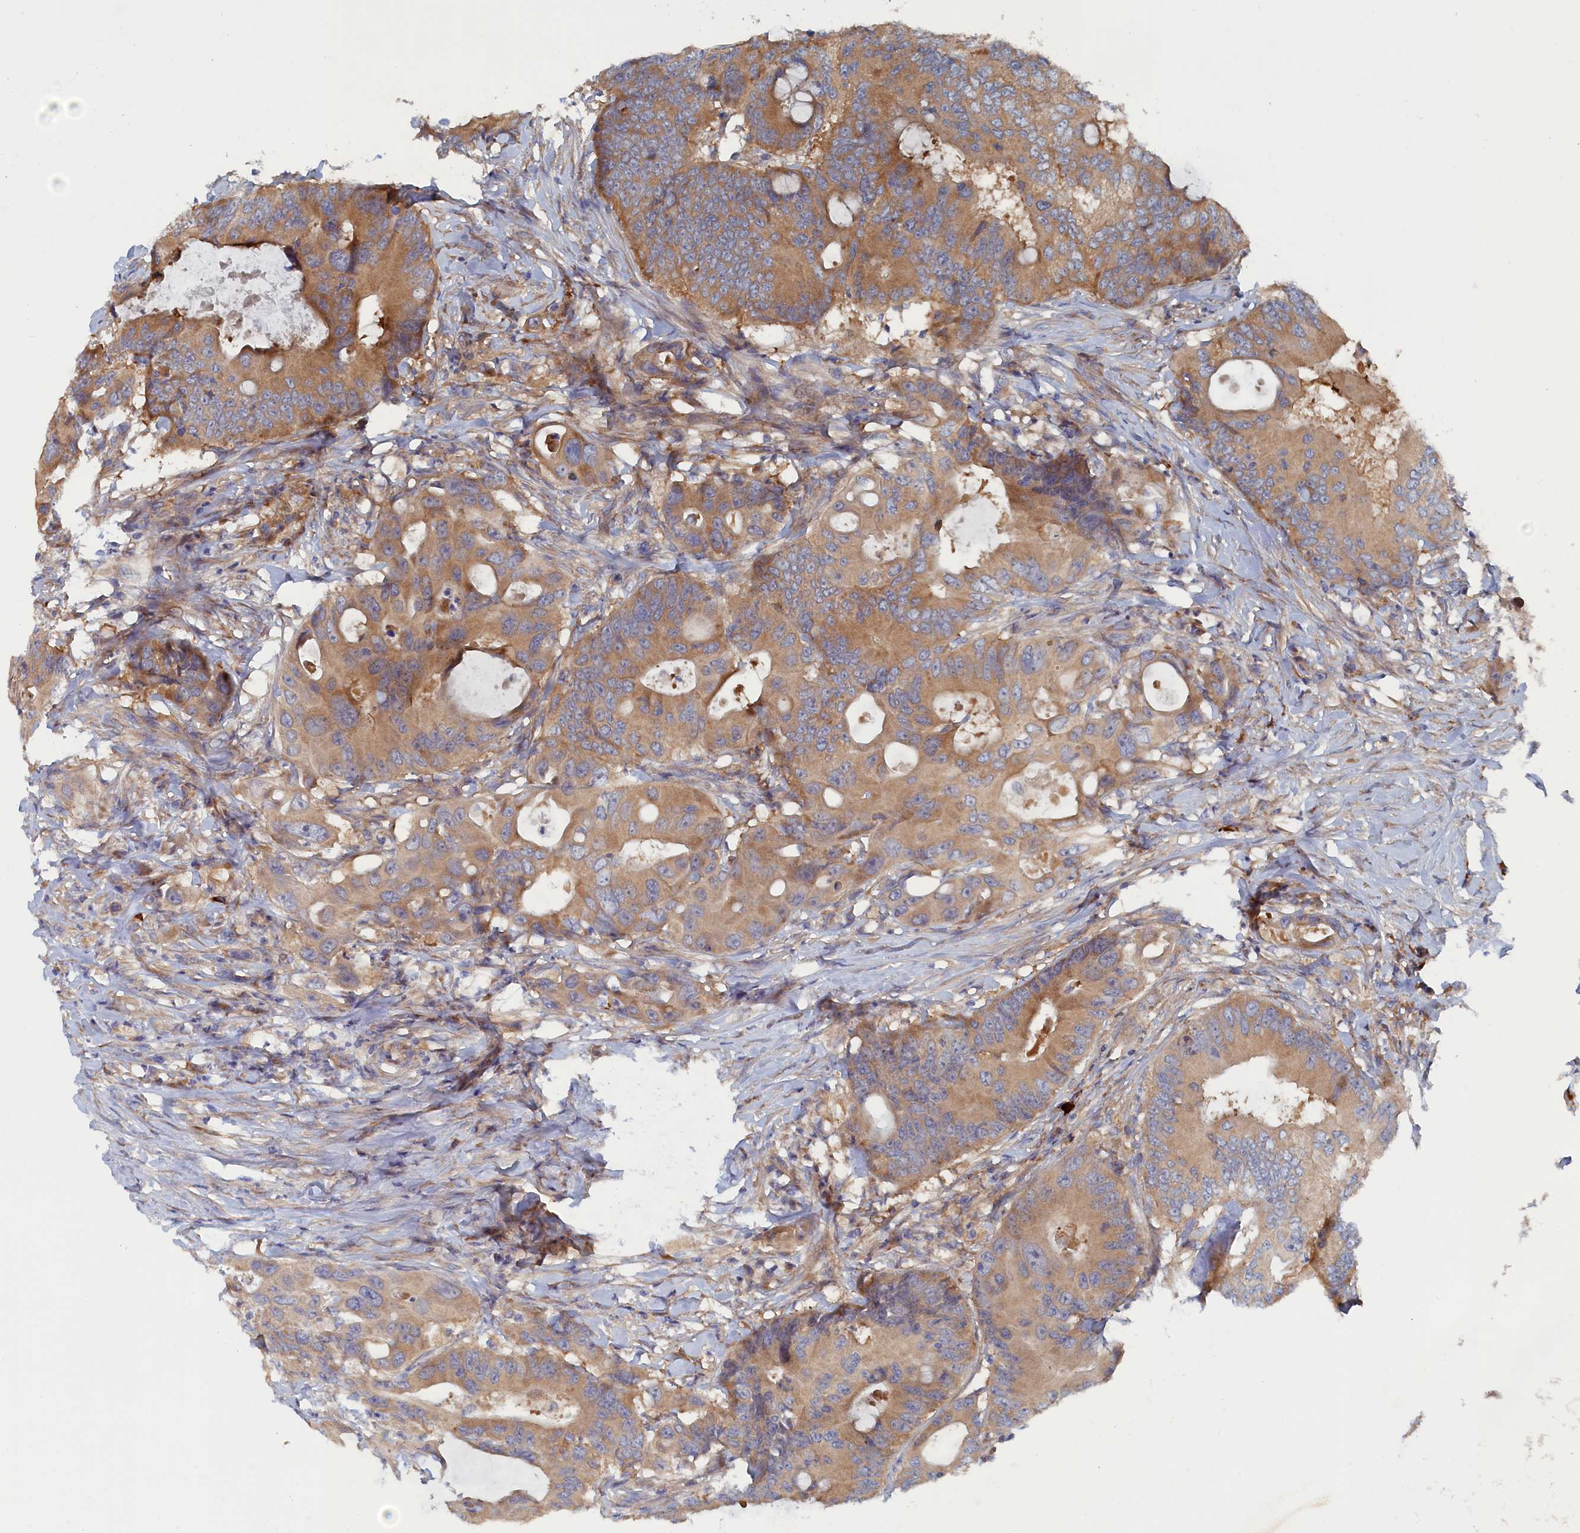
{"staining": {"intensity": "moderate", "quantity": ">75%", "location": "cytoplasmic/membranous"}, "tissue": "colorectal cancer", "cell_type": "Tumor cells", "image_type": "cancer", "snomed": [{"axis": "morphology", "description": "Adenocarcinoma, NOS"}, {"axis": "topography", "description": "Colon"}], "caption": "This histopathology image shows colorectal cancer (adenocarcinoma) stained with immunohistochemistry to label a protein in brown. The cytoplasmic/membranous of tumor cells show moderate positivity for the protein. Nuclei are counter-stained blue.", "gene": "TMEM196", "patient": {"sex": "male", "age": 71}}